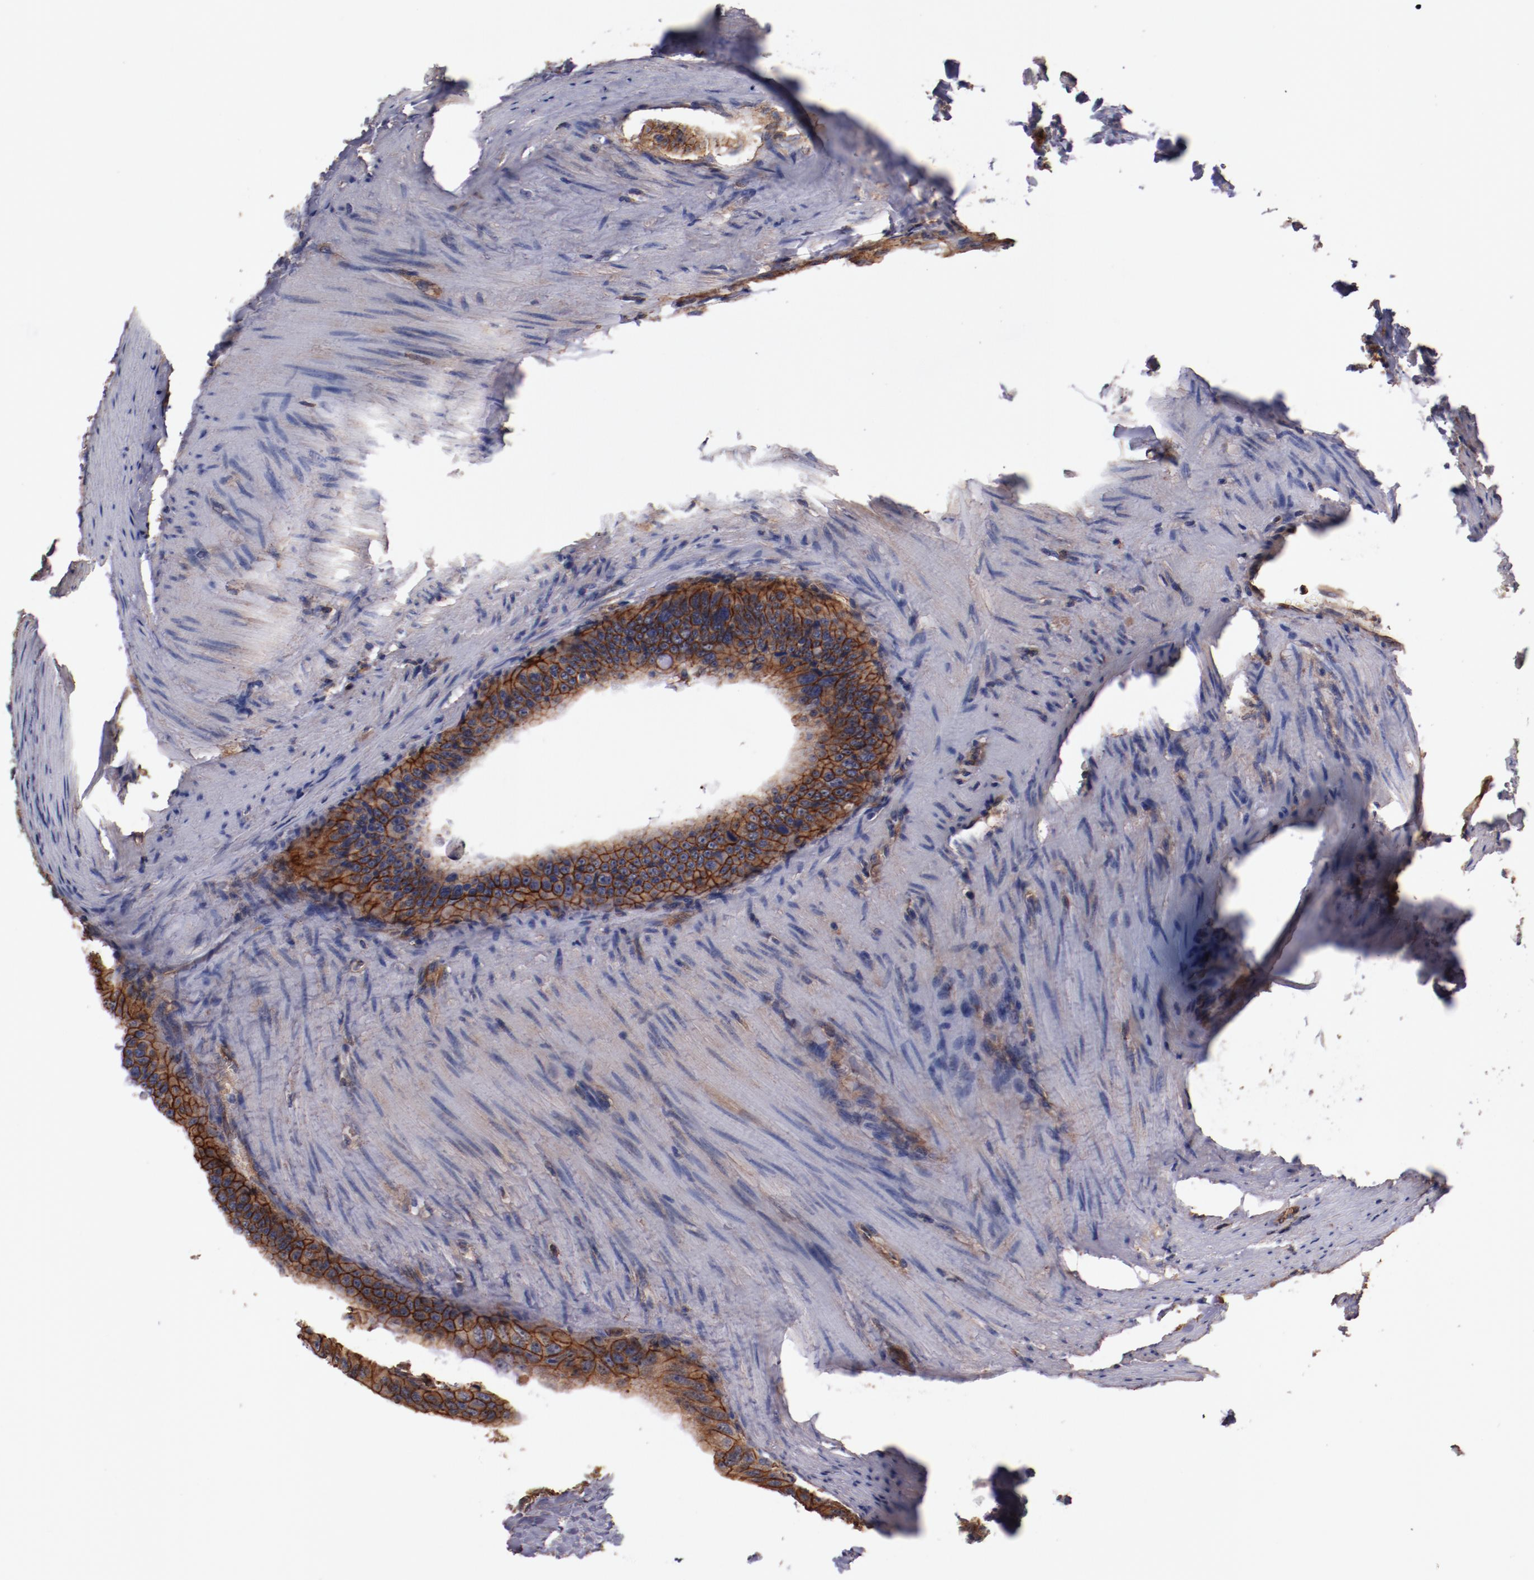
{"staining": {"intensity": "strong", "quantity": ">75%", "location": "cytoplasmic/membranous"}, "tissue": "colorectal cancer", "cell_type": "Tumor cells", "image_type": "cancer", "snomed": [{"axis": "morphology", "description": "Adenocarcinoma, NOS"}, {"axis": "topography", "description": "Colon"}], "caption": "Immunohistochemical staining of colorectal cancer (adenocarcinoma) shows strong cytoplasmic/membranous protein positivity in approximately >75% of tumor cells. The staining was performed using DAB (3,3'-diaminobenzidine), with brown indicating positive protein expression. Nuclei are stained blue with hematoxylin.", "gene": "TMOD3", "patient": {"sex": "female", "age": 55}}